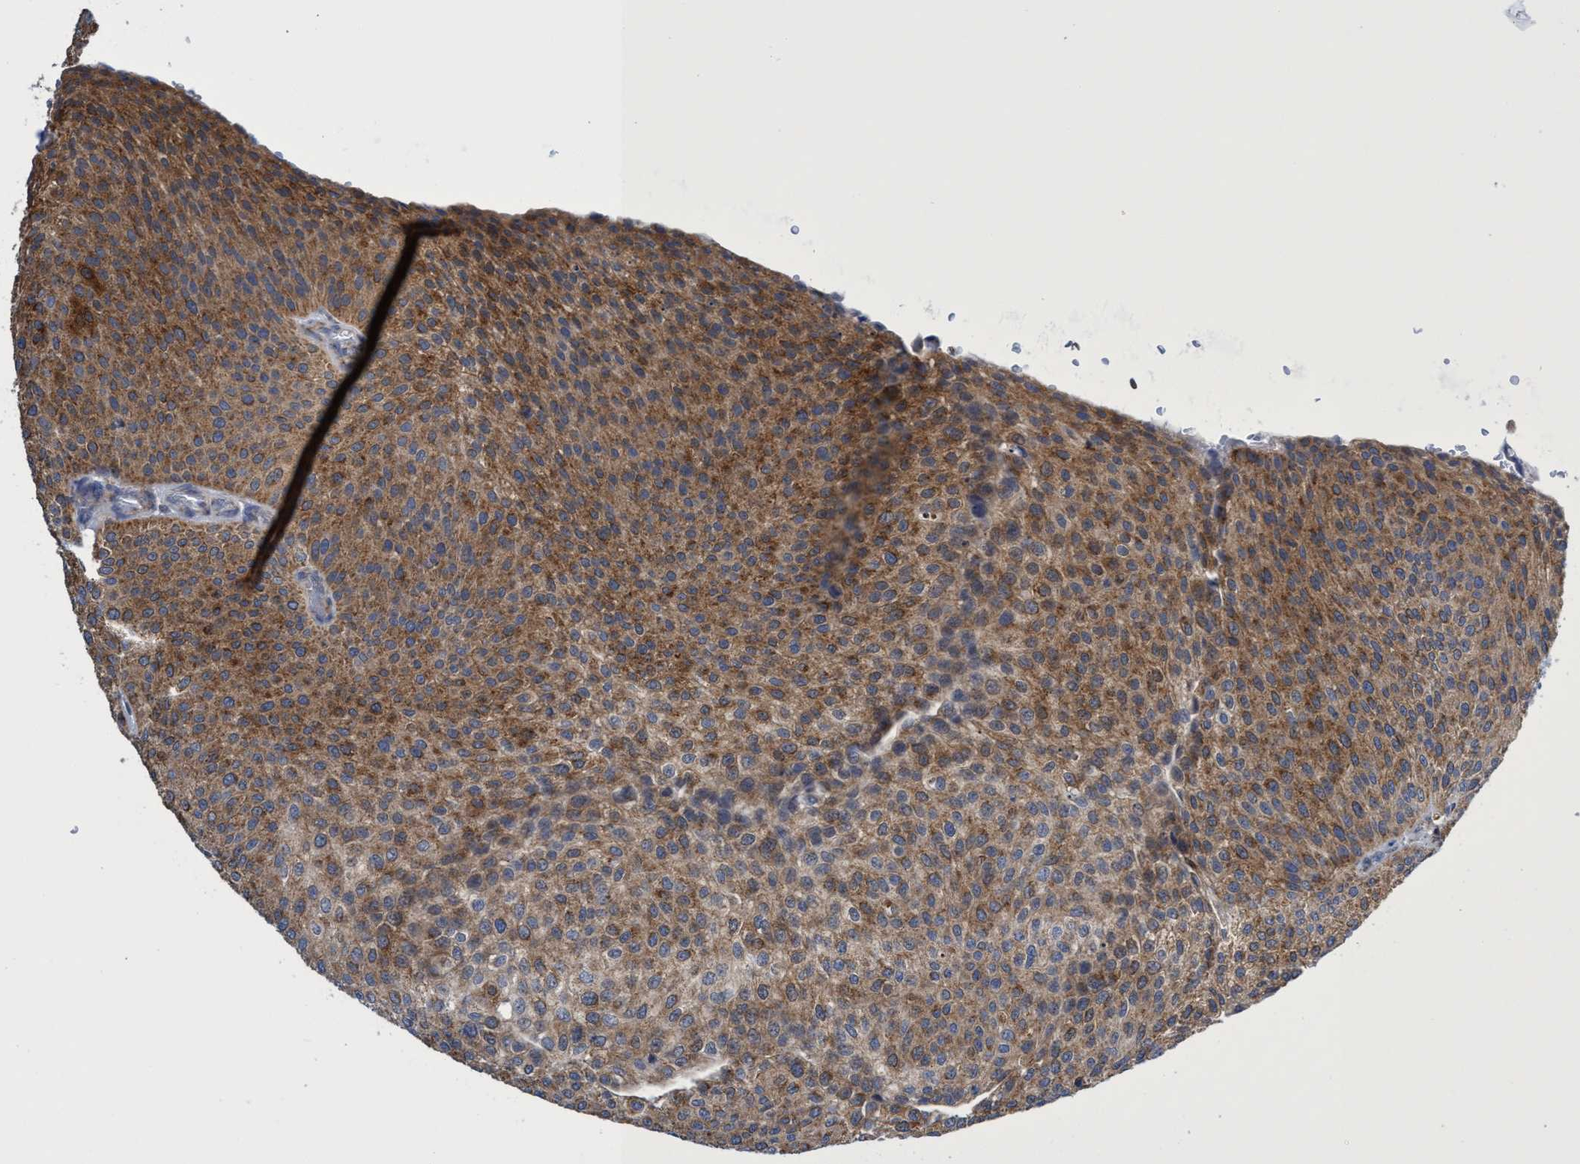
{"staining": {"intensity": "strong", "quantity": ">75%", "location": "cytoplasmic/membranous"}, "tissue": "urothelial cancer", "cell_type": "Tumor cells", "image_type": "cancer", "snomed": [{"axis": "morphology", "description": "Urothelial carcinoma, Low grade"}, {"axis": "topography", "description": "Smooth muscle"}, {"axis": "topography", "description": "Urinary bladder"}], "caption": "DAB (3,3'-diaminobenzidine) immunohistochemical staining of urothelial cancer displays strong cytoplasmic/membranous protein staining in about >75% of tumor cells.", "gene": "CRYZ", "patient": {"sex": "male", "age": 60}}